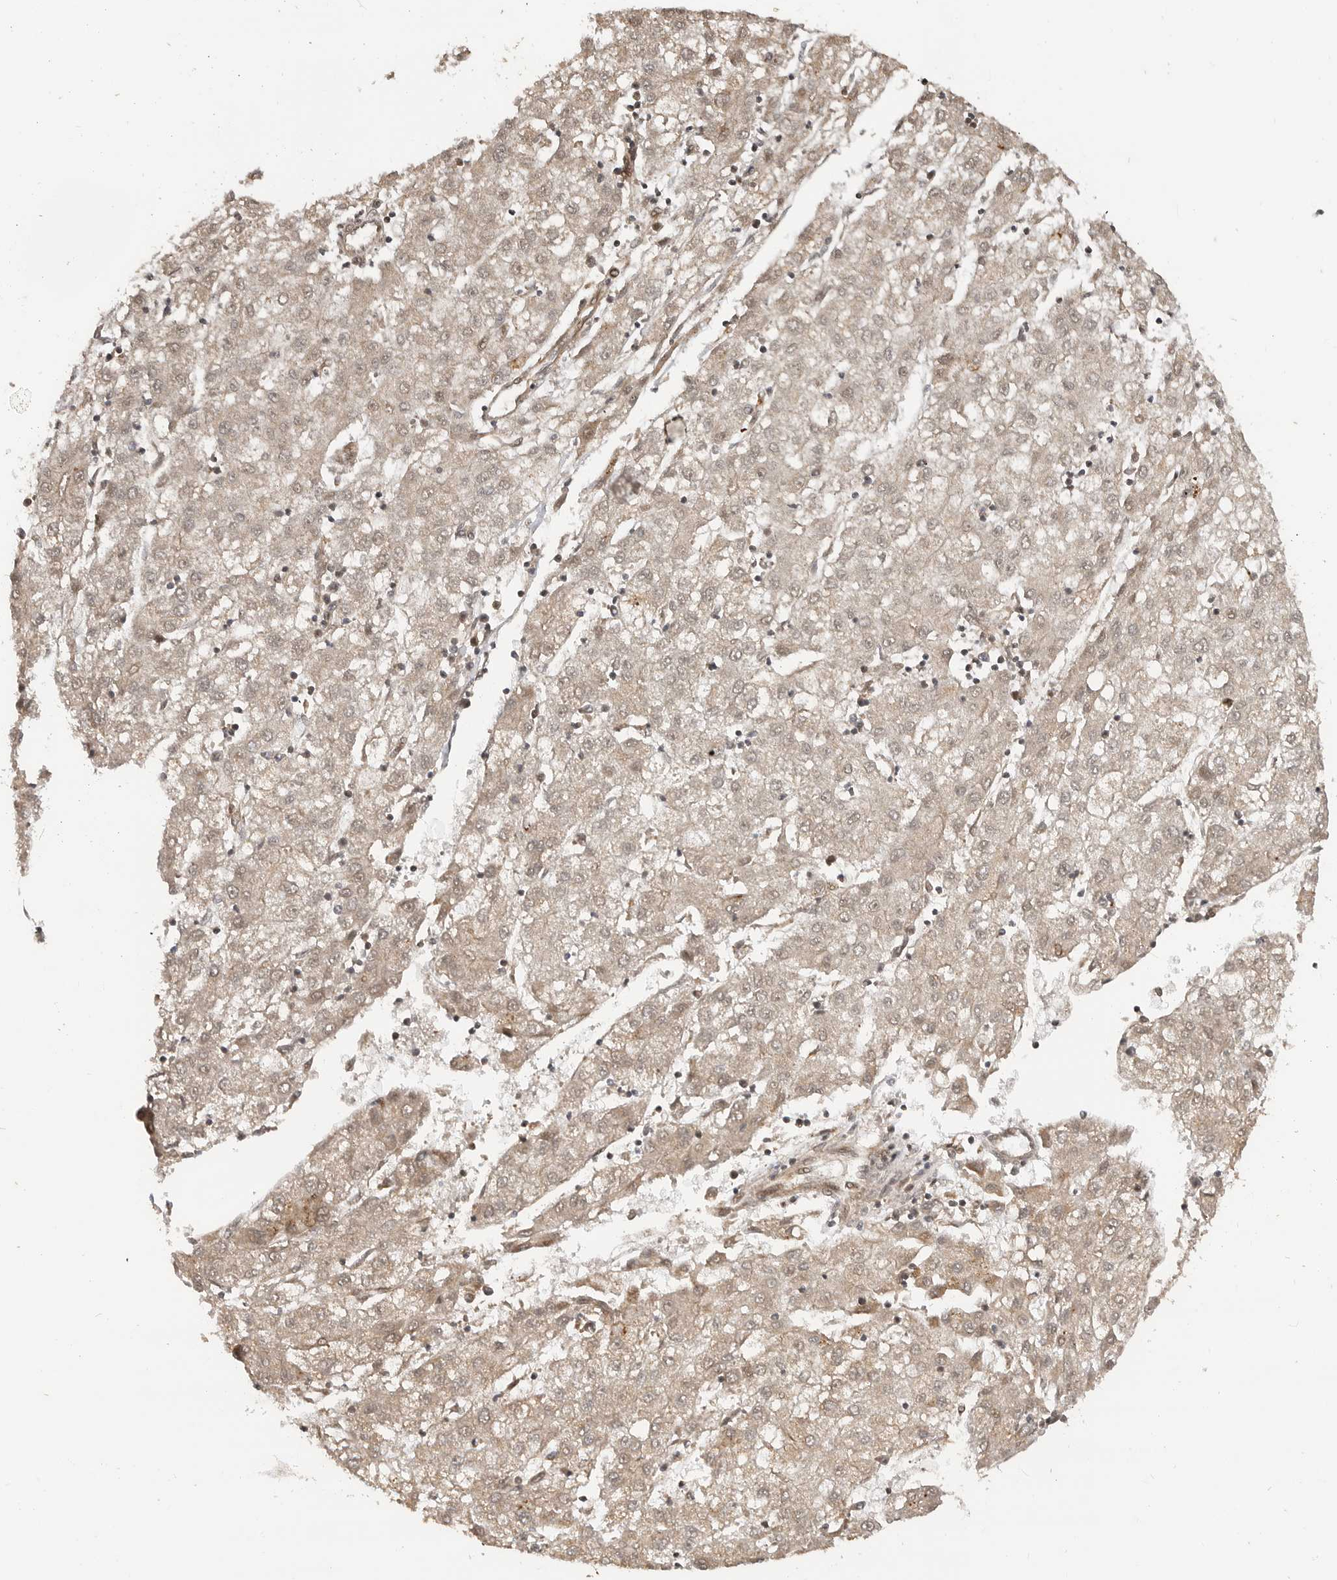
{"staining": {"intensity": "negative", "quantity": "none", "location": "none"}, "tissue": "liver cancer", "cell_type": "Tumor cells", "image_type": "cancer", "snomed": [{"axis": "morphology", "description": "Carcinoma, Hepatocellular, NOS"}, {"axis": "topography", "description": "Liver"}], "caption": "Immunohistochemical staining of human liver cancer displays no significant positivity in tumor cells. (Stains: DAB (3,3'-diaminobenzidine) IHC with hematoxylin counter stain, Microscopy: brightfield microscopy at high magnification).", "gene": "ADPRS", "patient": {"sex": "male", "age": 72}}